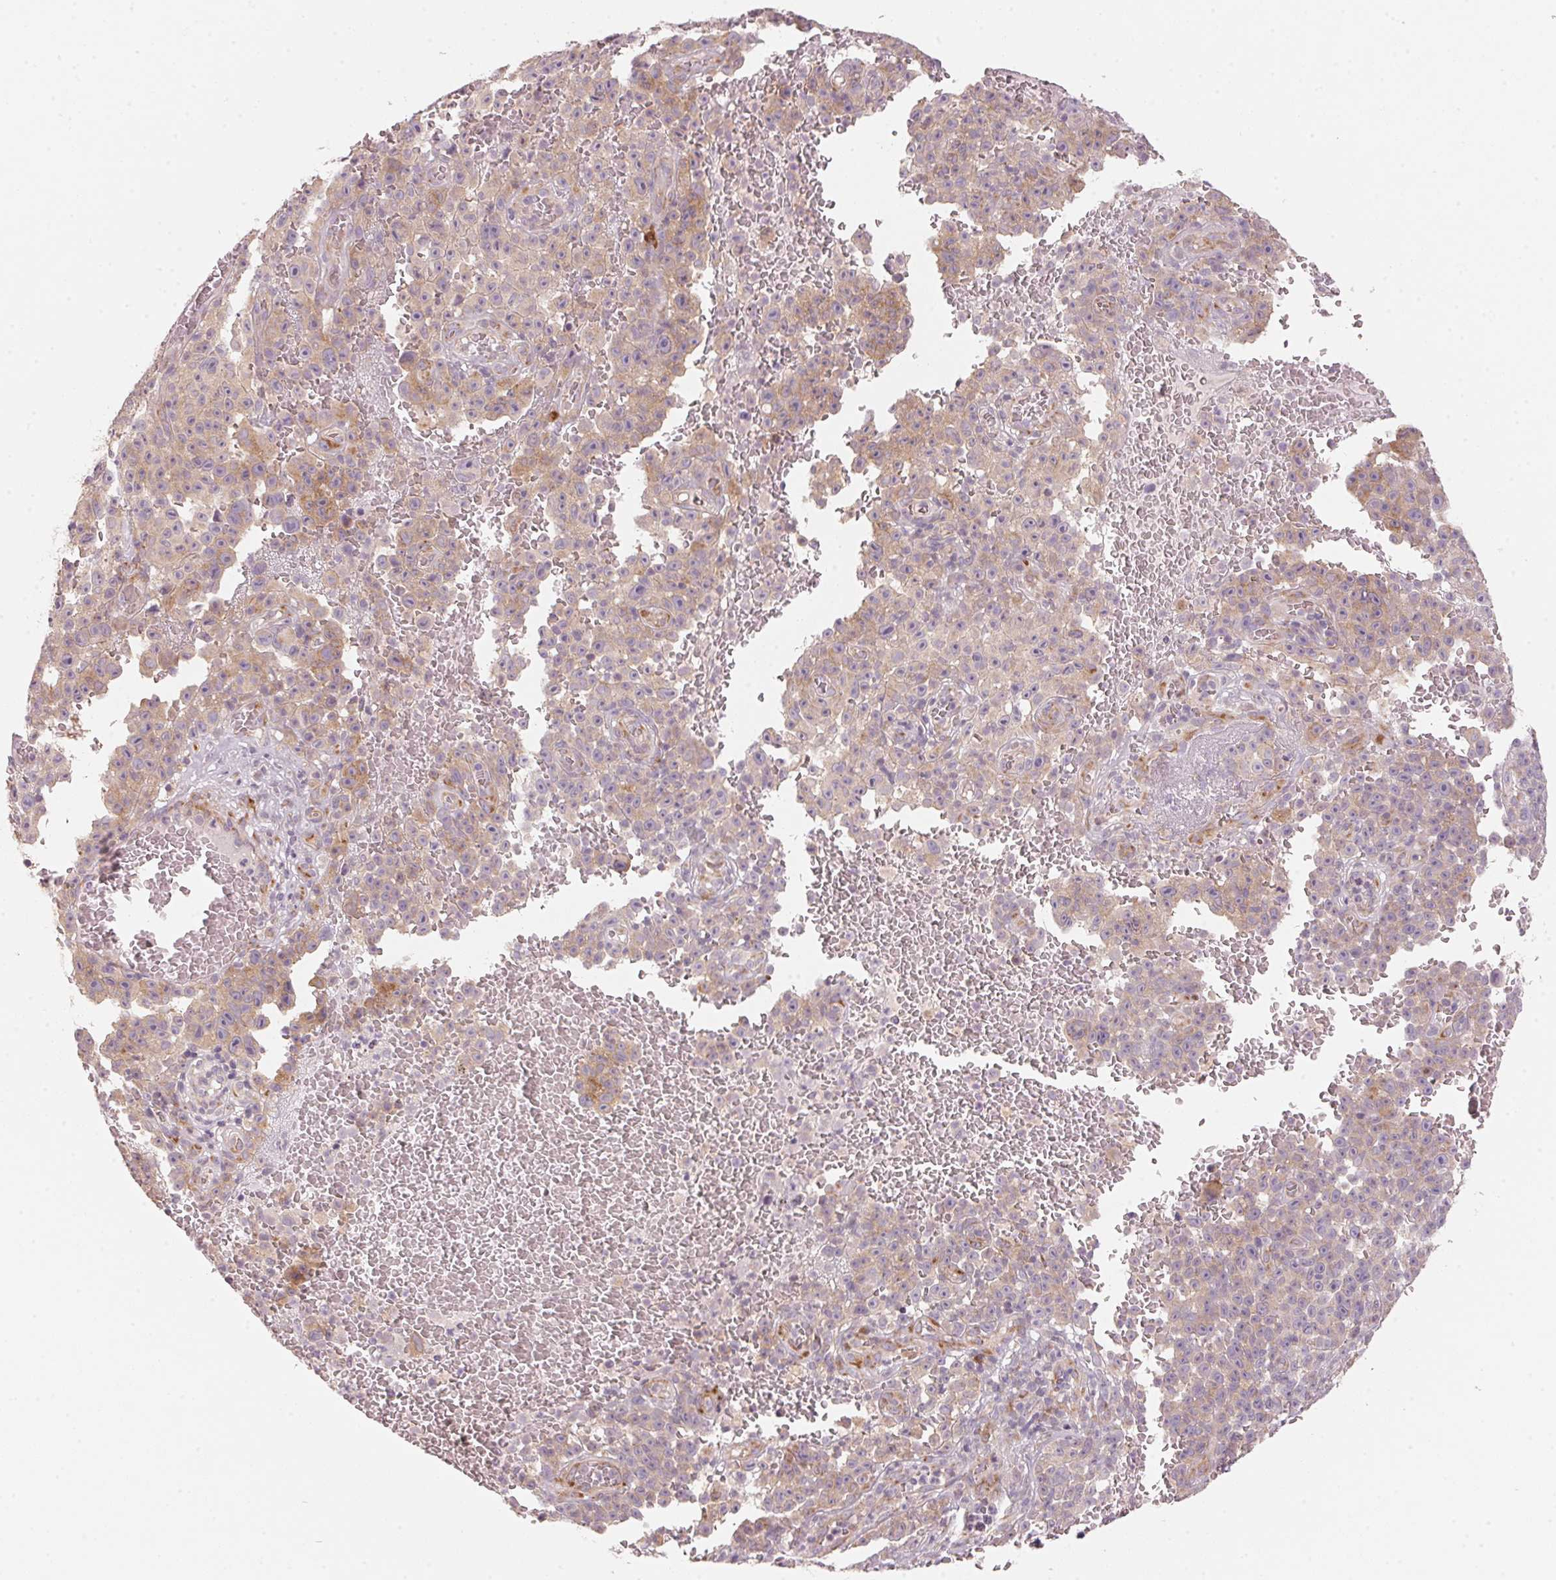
{"staining": {"intensity": "weak", "quantity": ">75%", "location": "cytoplasmic/membranous"}, "tissue": "melanoma", "cell_type": "Tumor cells", "image_type": "cancer", "snomed": [{"axis": "morphology", "description": "Malignant melanoma, NOS"}, {"axis": "topography", "description": "Skin"}], "caption": "There is low levels of weak cytoplasmic/membranous positivity in tumor cells of melanoma, as demonstrated by immunohistochemical staining (brown color).", "gene": "BLOC1S2", "patient": {"sex": "female", "age": 82}}